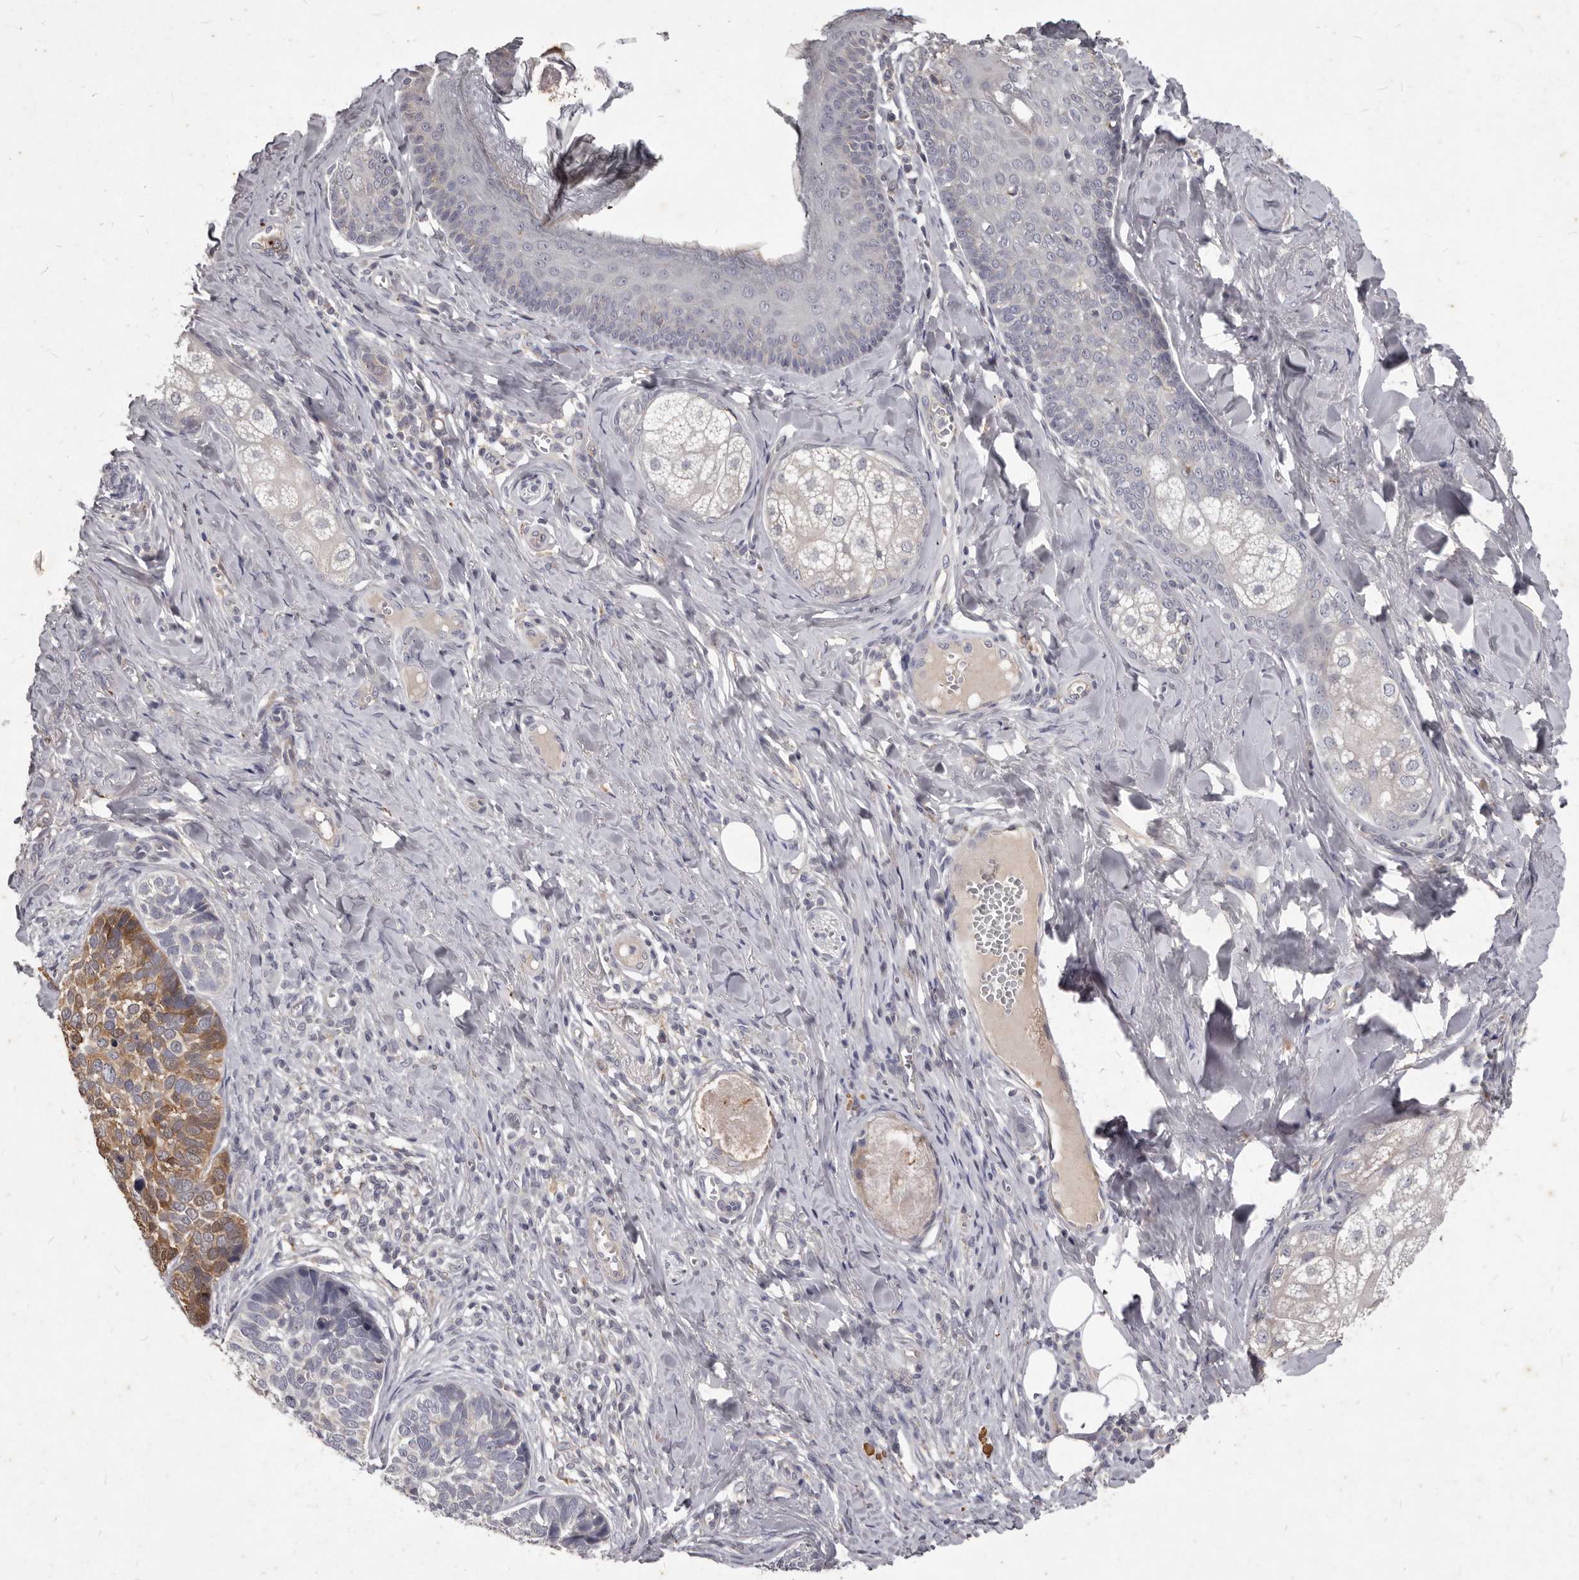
{"staining": {"intensity": "moderate", "quantity": "<25%", "location": "cytoplasmic/membranous"}, "tissue": "skin cancer", "cell_type": "Tumor cells", "image_type": "cancer", "snomed": [{"axis": "morphology", "description": "Basal cell carcinoma"}, {"axis": "topography", "description": "Skin"}], "caption": "The histopathology image reveals staining of basal cell carcinoma (skin), revealing moderate cytoplasmic/membranous protein expression (brown color) within tumor cells. (Stains: DAB in brown, nuclei in blue, Microscopy: brightfield microscopy at high magnification).", "gene": "GPRC5C", "patient": {"sex": "male", "age": 62}}